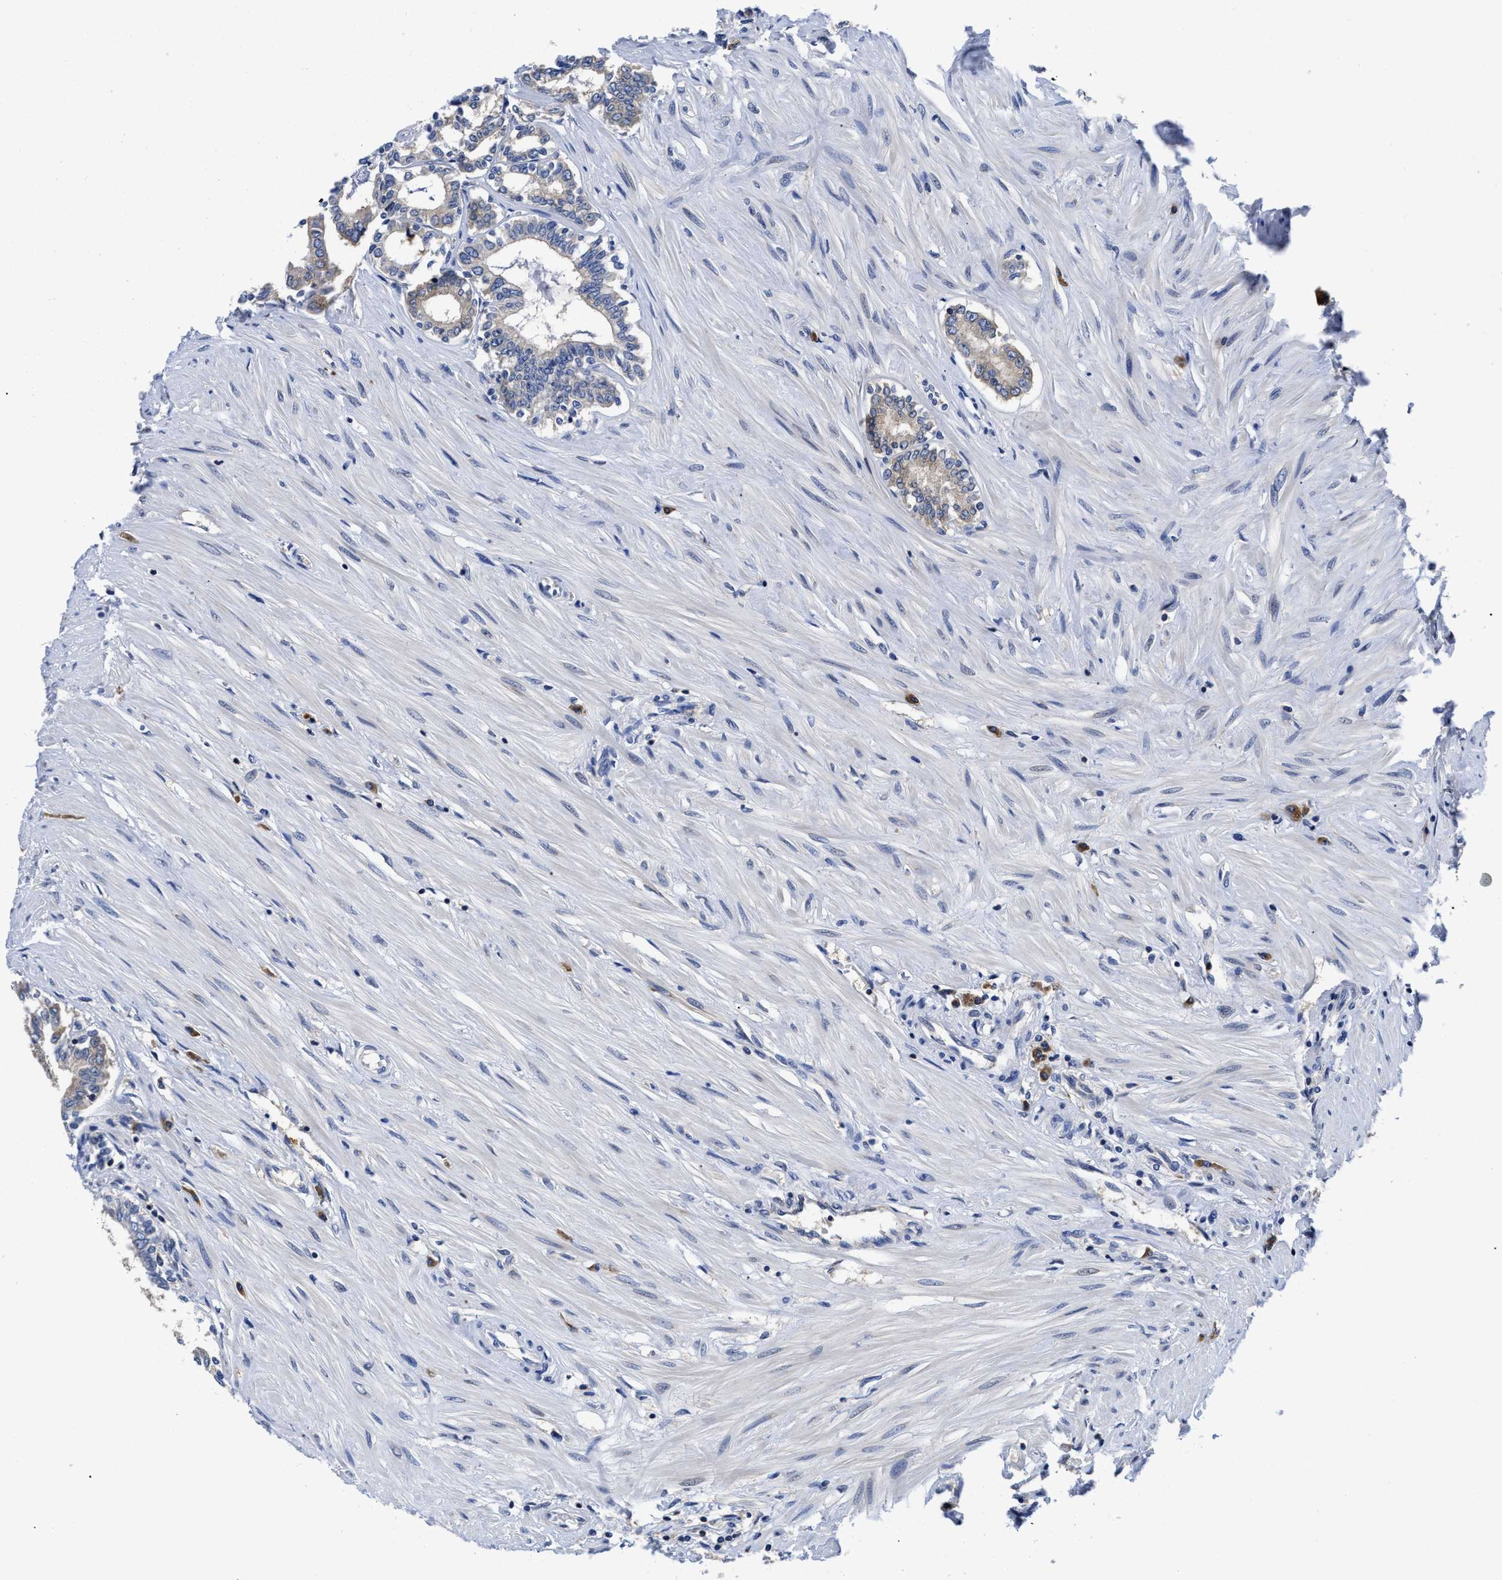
{"staining": {"intensity": "moderate", "quantity": ">75%", "location": "cytoplasmic/membranous"}, "tissue": "seminal vesicle", "cell_type": "Glandular cells", "image_type": "normal", "snomed": [{"axis": "morphology", "description": "Normal tissue, NOS"}, {"axis": "morphology", "description": "Adenocarcinoma, High grade"}, {"axis": "topography", "description": "Prostate"}, {"axis": "topography", "description": "Seminal veicle"}], "caption": "A brown stain highlights moderate cytoplasmic/membranous expression of a protein in glandular cells of unremarkable seminal vesicle. (Brightfield microscopy of DAB IHC at high magnification).", "gene": "YARS1", "patient": {"sex": "male", "age": 55}}